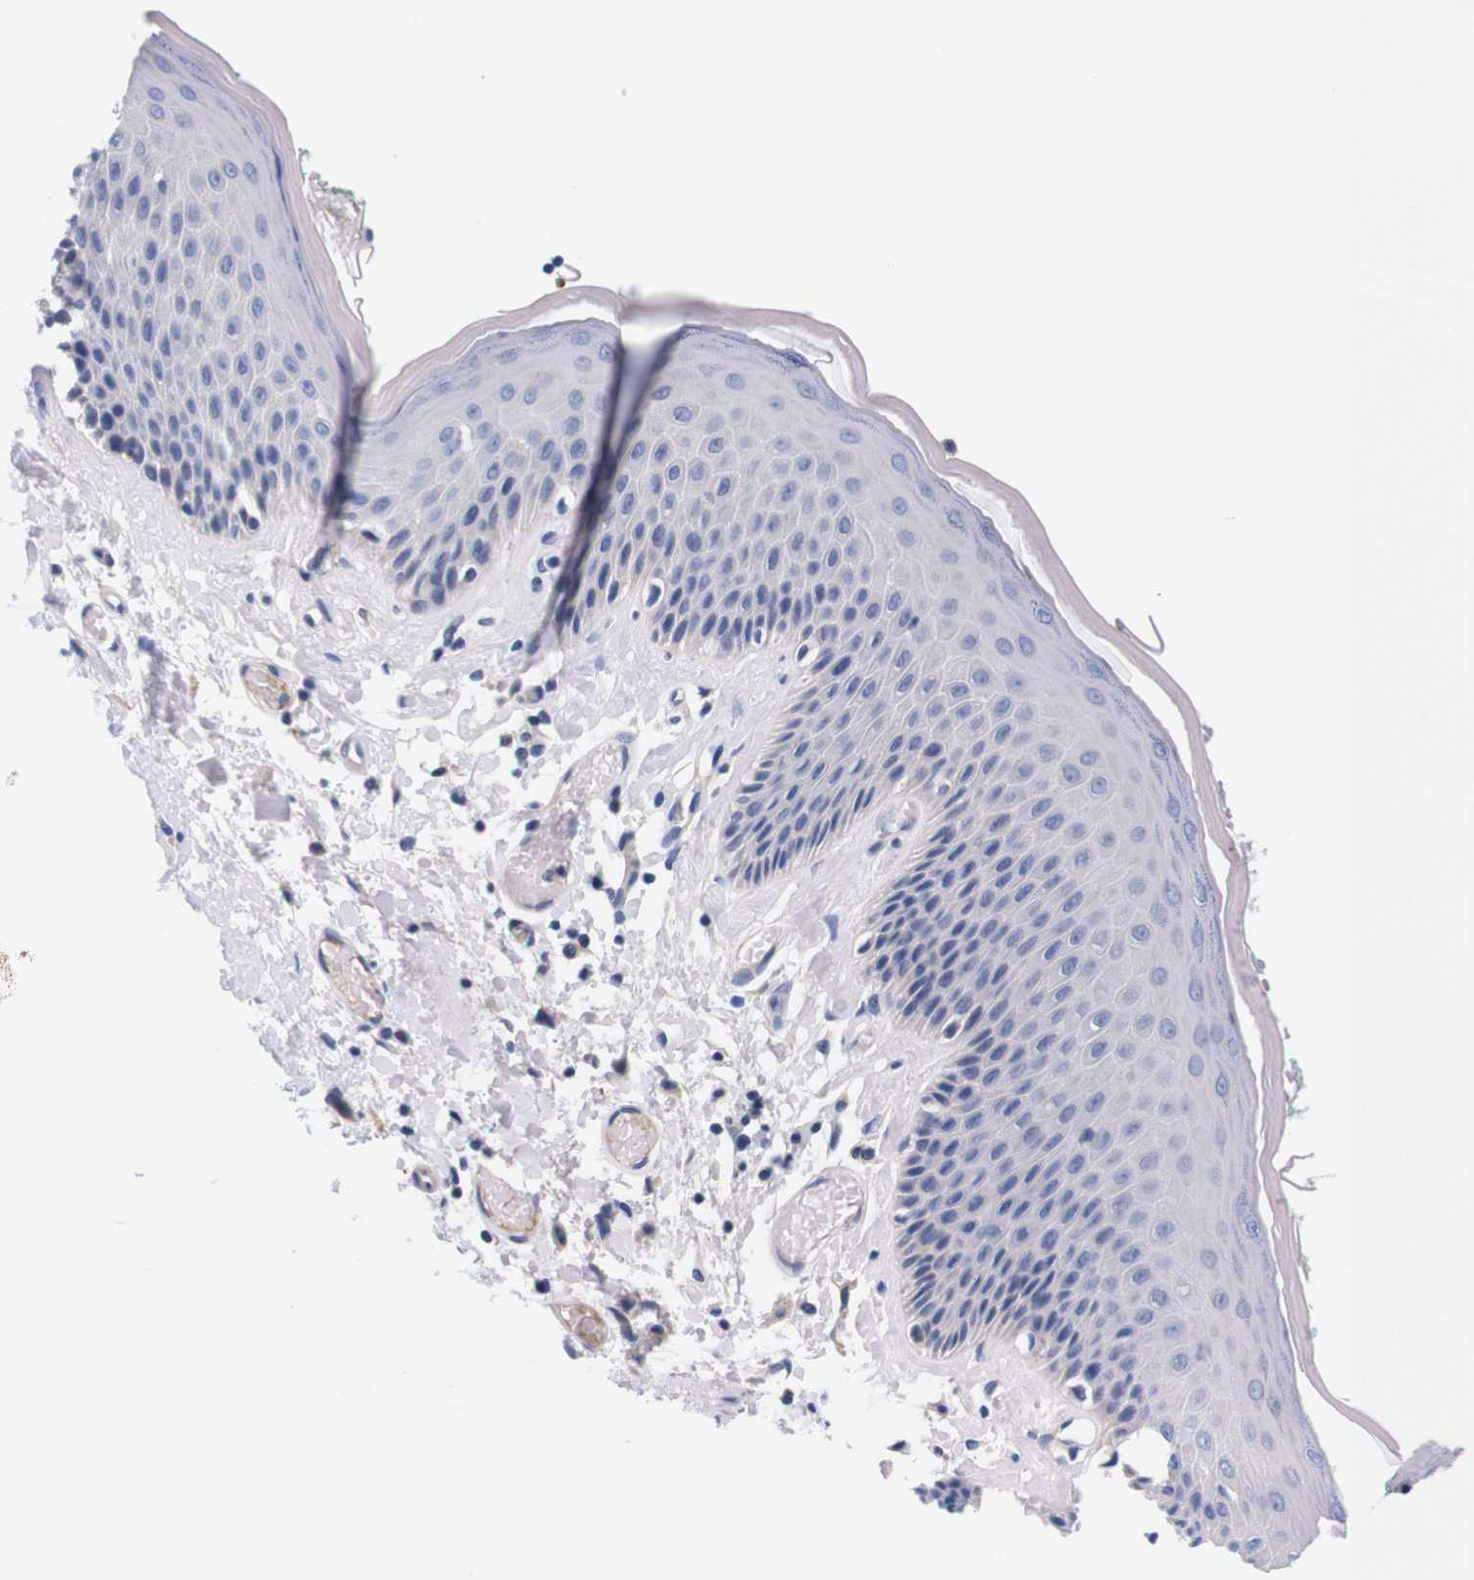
{"staining": {"intensity": "negative", "quantity": "none", "location": "none"}, "tissue": "skin", "cell_type": "Epidermal cells", "image_type": "normal", "snomed": [{"axis": "morphology", "description": "Normal tissue, NOS"}, {"axis": "topography", "description": "Vulva"}], "caption": "This is an immunohistochemistry (IHC) photomicrograph of benign skin. There is no positivity in epidermal cells.", "gene": "FAM210A", "patient": {"sex": "female", "age": 73}}